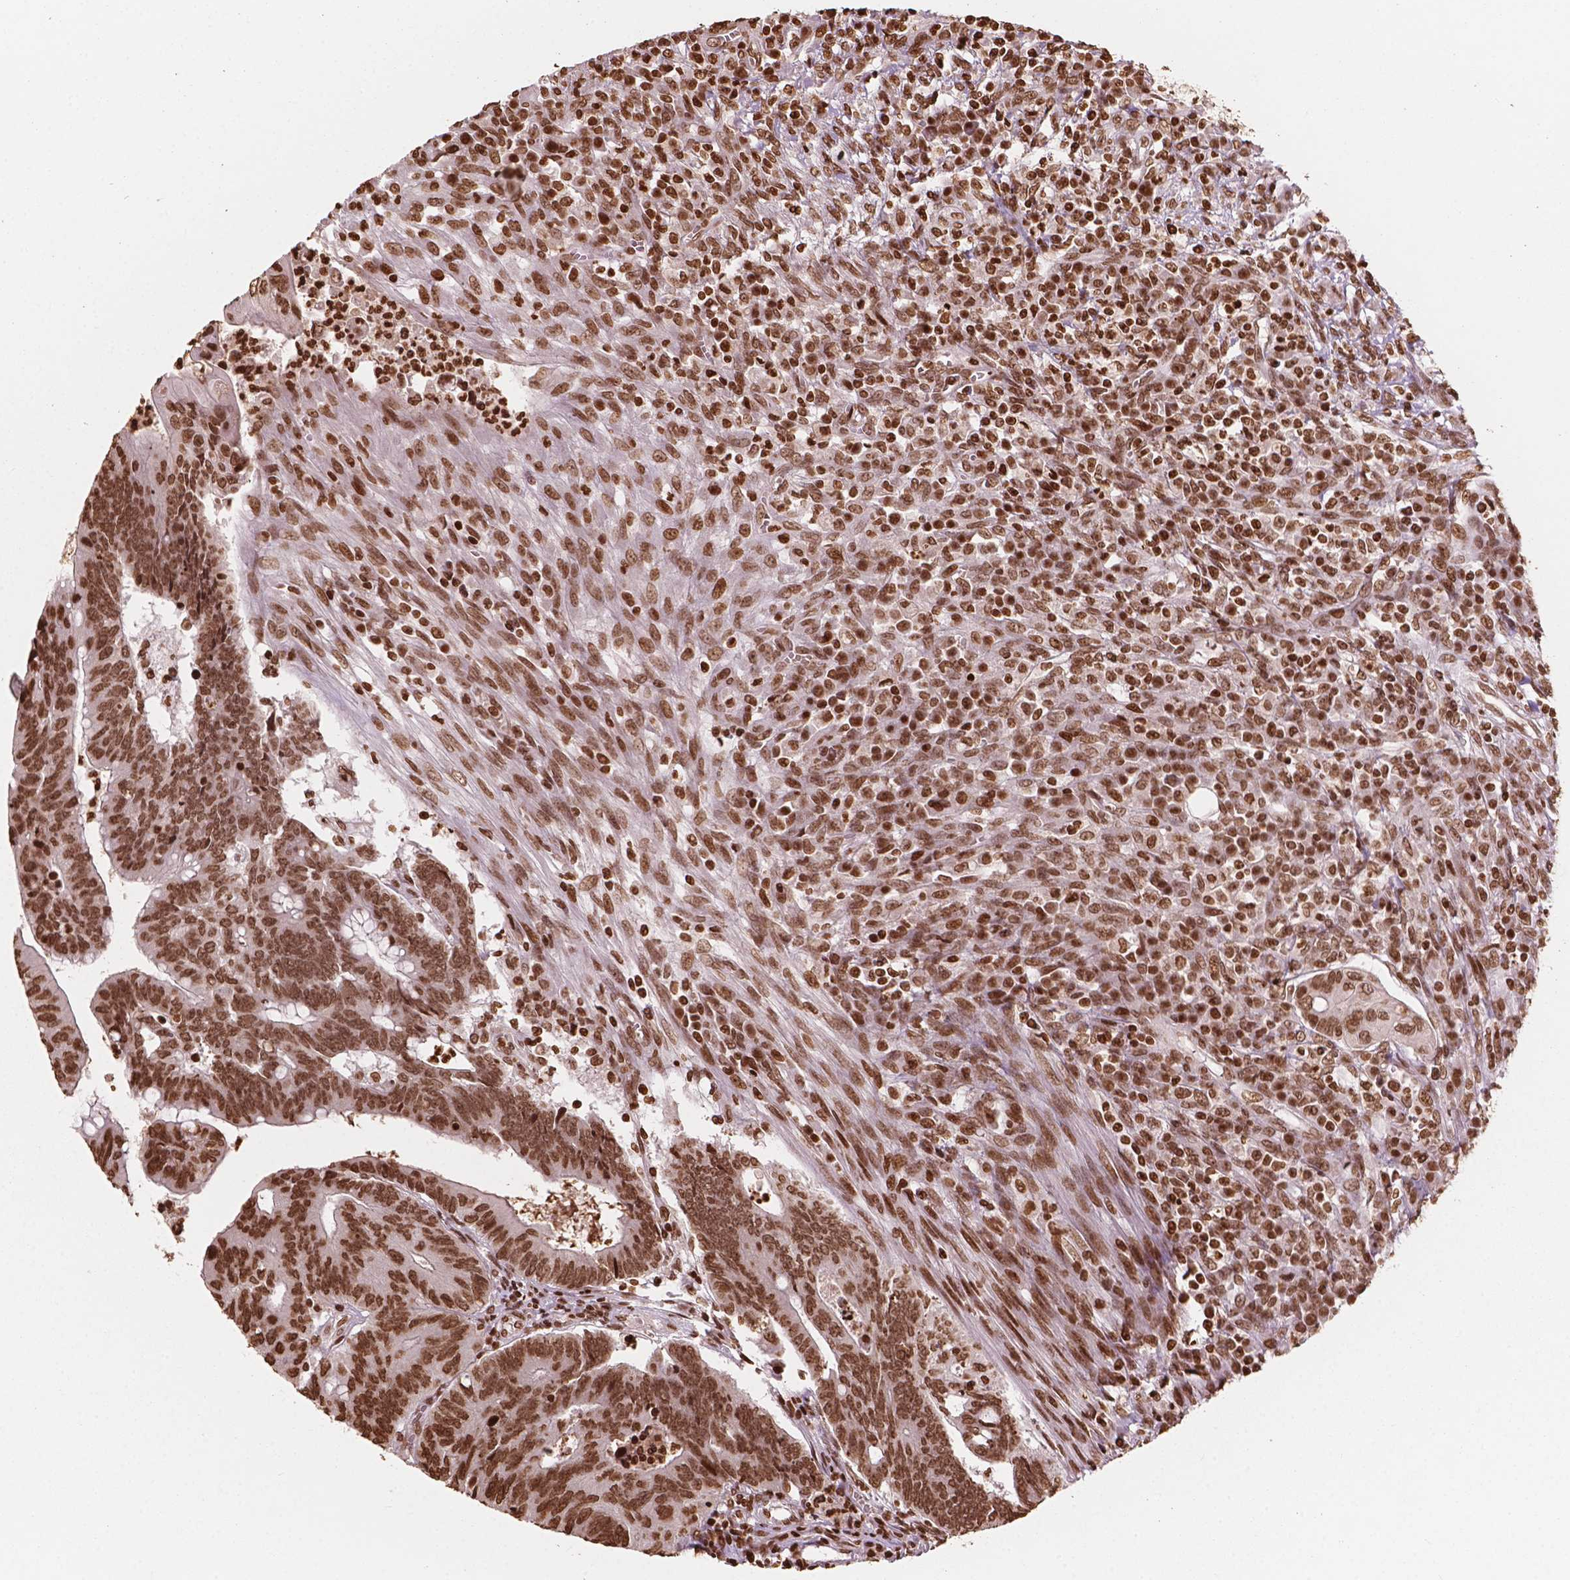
{"staining": {"intensity": "strong", "quantity": ">75%", "location": "nuclear"}, "tissue": "colorectal cancer", "cell_type": "Tumor cells", "image_type": "cancer", "snomed": [{"axis": "morphology", "description": "Adenocarcinoma, NOS"}, {"axis": "topography", "description": "Colon"}], "caption": "Immunohistochemistry of human colorectal adenocarcinoma reveals high levels of strong nuclear staining in approximately >75% of tumor cells. (Brightfield microscopy of DAB IHC at high magnification).", "gene": "H3C7", "patient": {"sex": "male", "age": 65}}